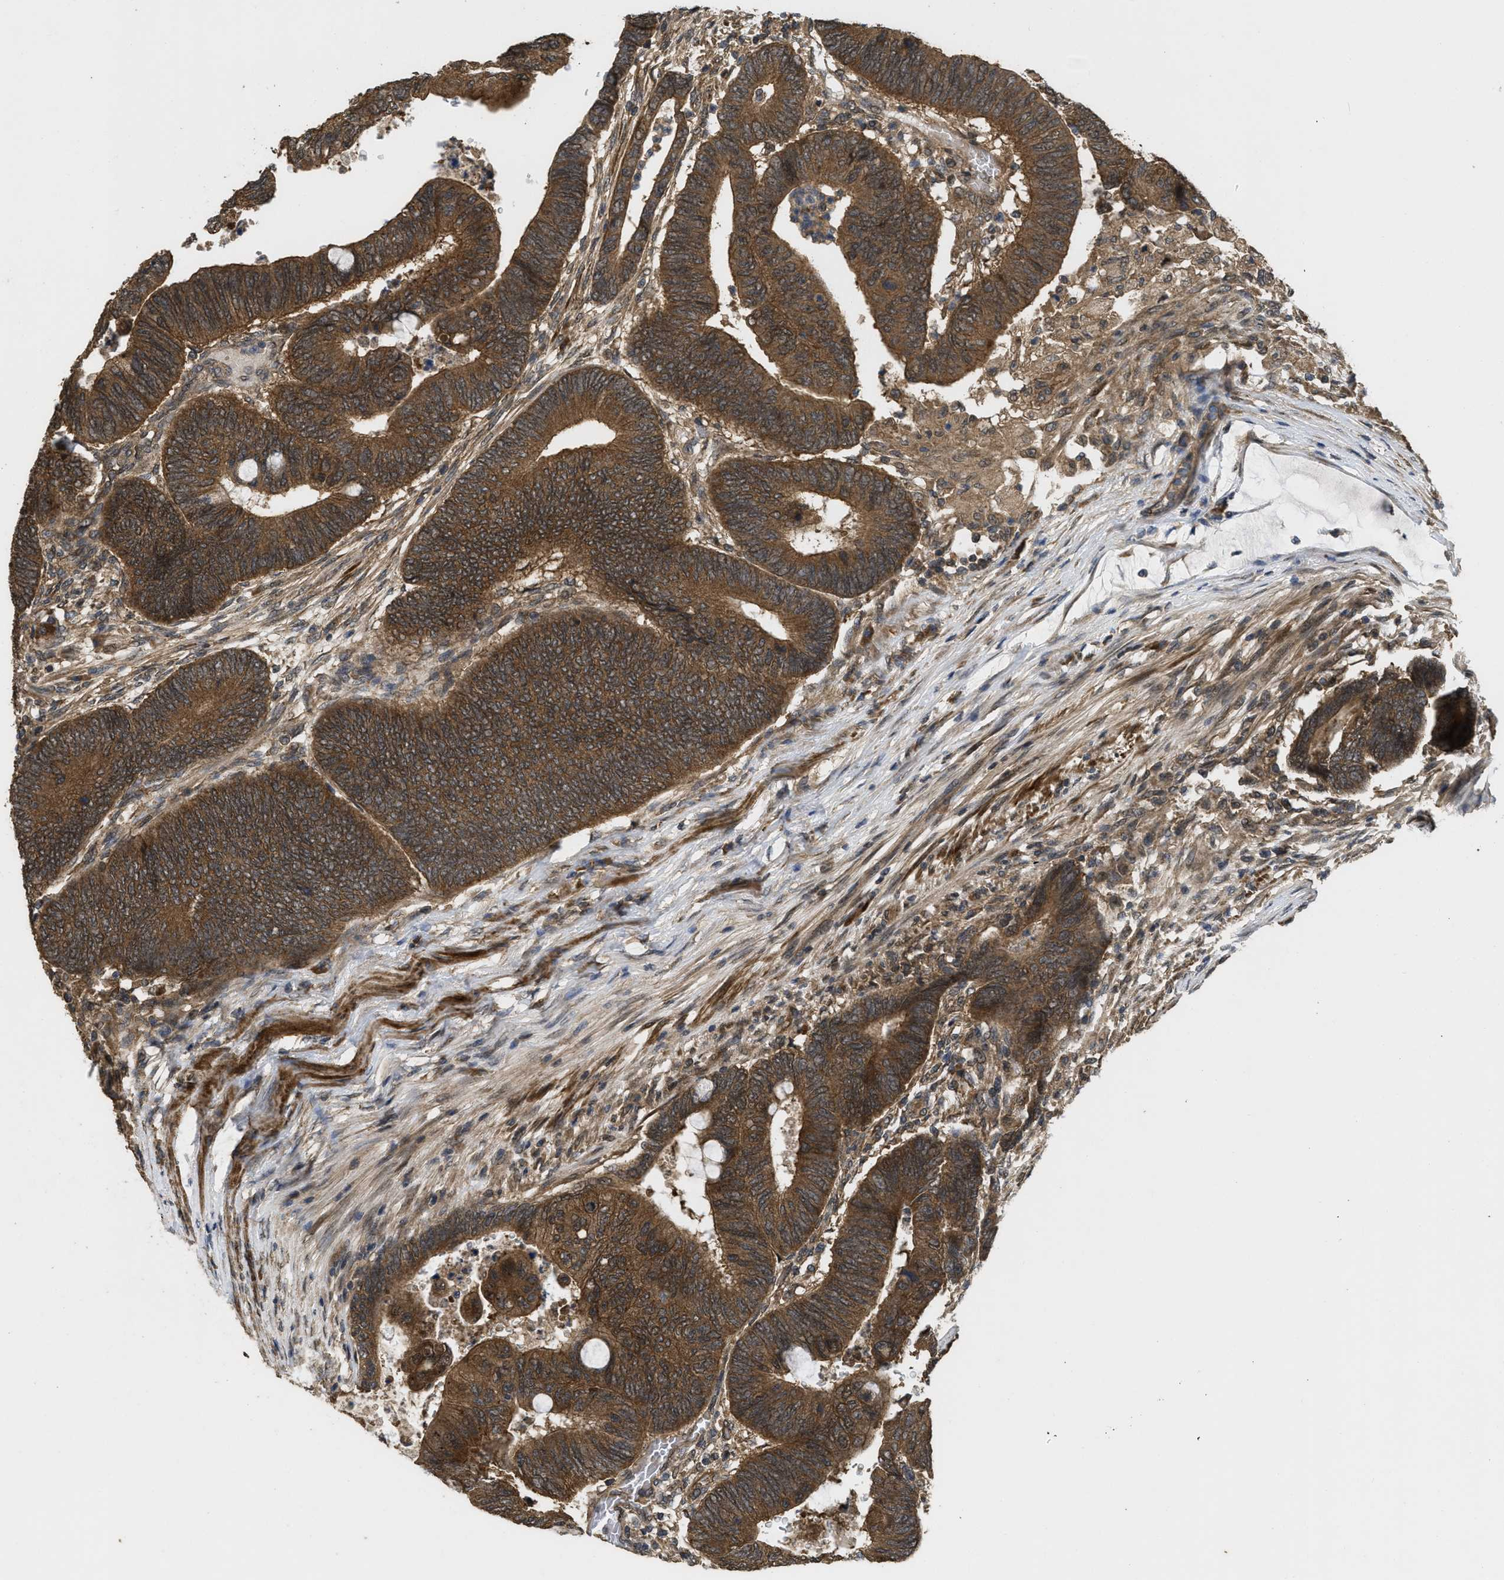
{"staining": {"intensity": "strong", "quantity": ">75%", "location": "cytoplasmic/membranous"}, "tissue": "colorectal cancer", "cell_type": "Tumor cells", "image_type": "cancer", "snomed": [{"axis": "morphology", "description": "Normal tissue, NOS"}, {"axis": "morphology", "description": "Adenocarcinoma, NOS"}, {"axis": "topography", "description": "Rectum"}, {"axis": "topography", "description": "Peripheral nerve tissue"}], "caption": "Protein staining reveals strong cytoplasmic/membranous positivity in about >75% of tumor cells in colorectal cancer. (DAB (3,3'-diaminobenzidine) IHC with brightfield microscopy, high magnification).", "gene": "FZD6", "patient": {"sex": "male", "age": 92}}